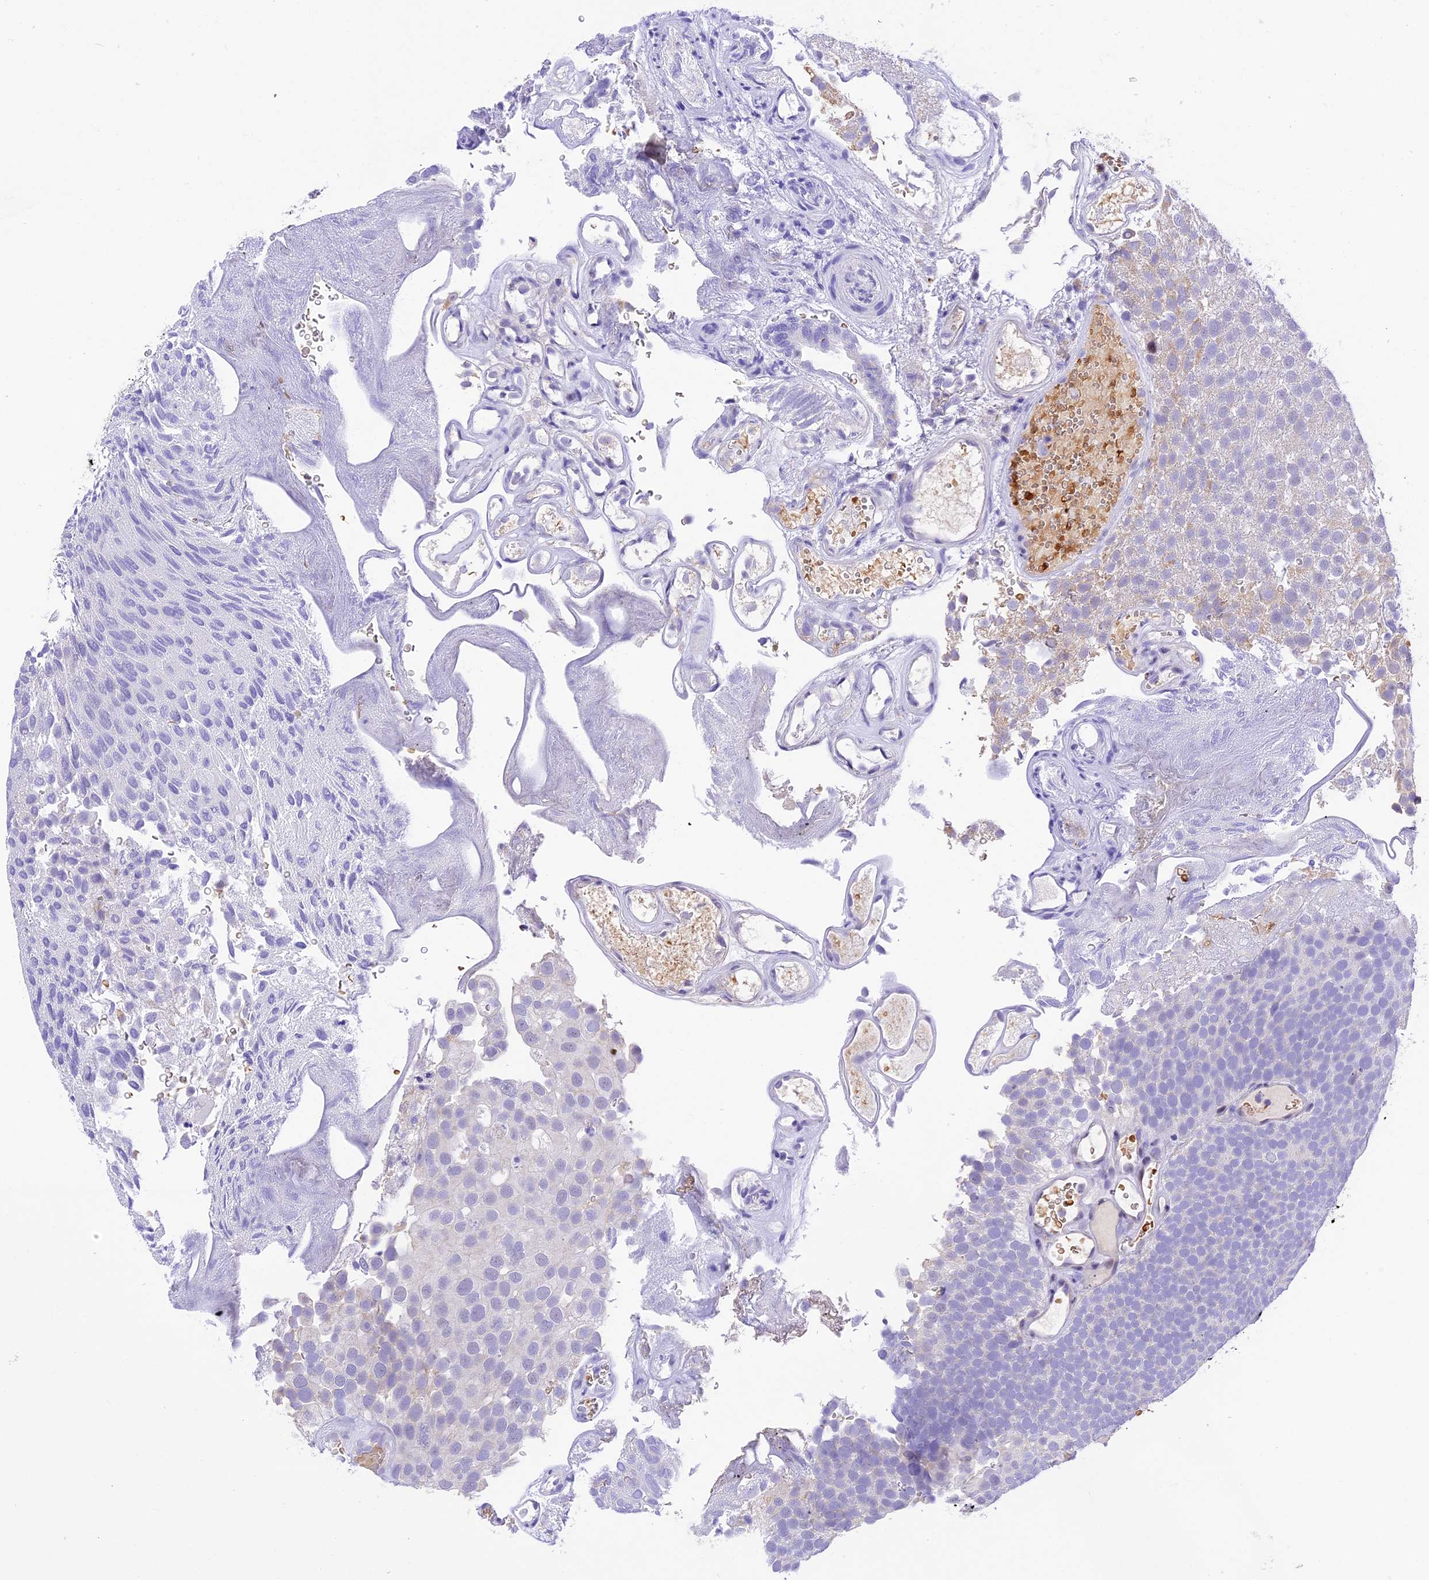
{"staining": {"intensity": "negative", "quantity": "none", "location": "none"}, "tissue": "urothelial cancer", "cell_type": "Tumor cells", "image_type": "cancer", "snomed": [{"axis": "morphology", "description": "Urothelial carcinoma, Low grade"}, {"axis": "topography", "description": "Urinary bladder"}], "caption": "Immunohistochemical staining of urothelial carcinoma (low-grade) shows no significant expression in tumor cells.", "gene": "AHSP", "patient": {"sex": "male", "age": 78}}